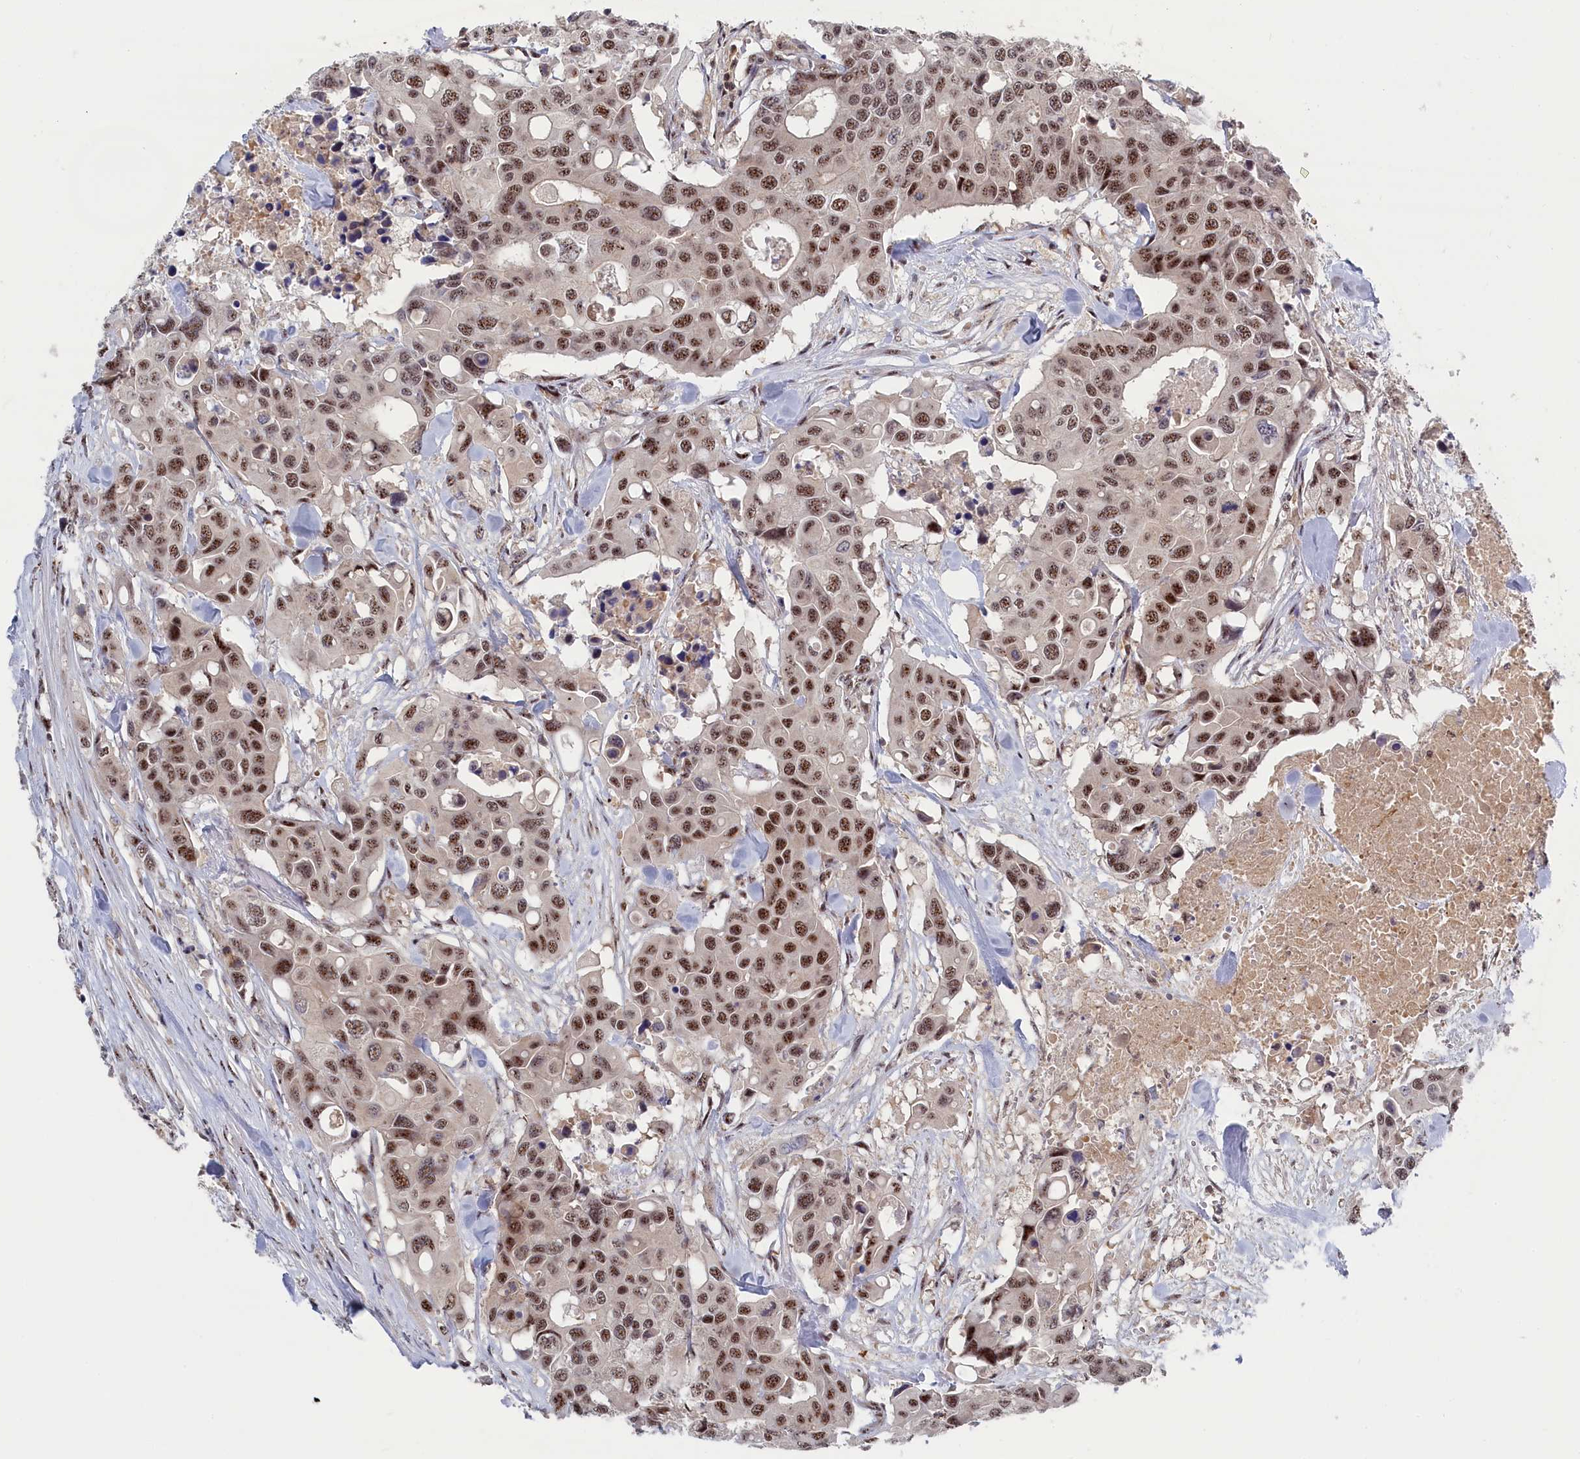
{"staining": {"intensity": "moderate", "quantity": ">75%", "location": "nuclear"}, "tissue": "colorectal cancer", "cell_type": "Tumor cells", "image_type": "cancer", "snomed": [{"axis": "morphology", "description": "Adenocarcinoma, NOS"}, {"axis": "topography", "description": "Colon"}], "caption": "Protein staining of colorectal cancer tissue displays moderate nuclear positivity in about >75% of tumor cells.", "gene": "TAB1", "patient": {"sex": "male", "age": 77}}